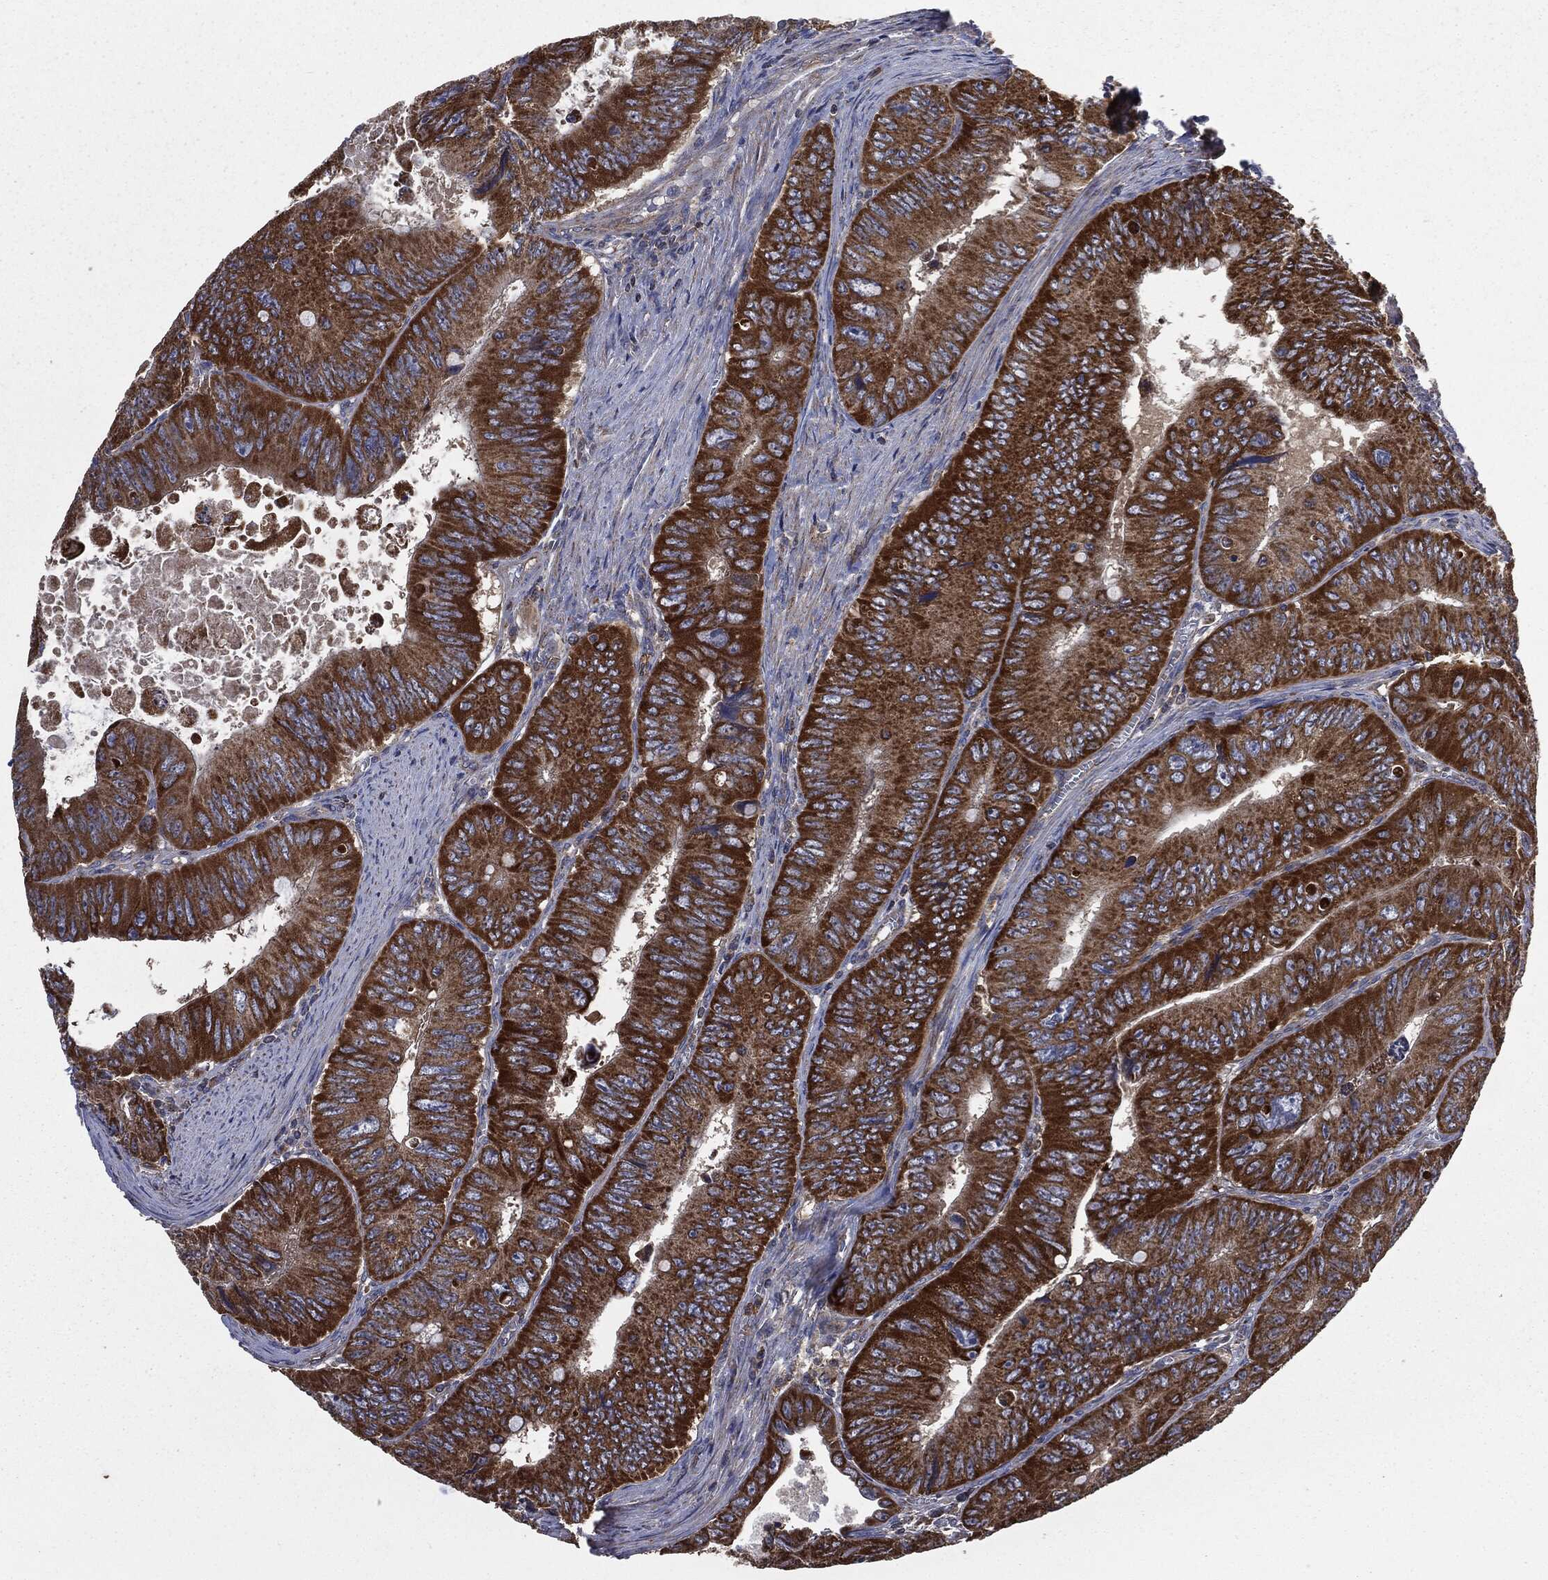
{"staining": {"intensity": "strong", "quantity": ">75%", "location": "cytoplasmic/membranous"}, "tissue": "colorectal cancer", "cell_type": "Tumor cells", "image_type": "cancer", "snomed": [{"axis": "morphology", "description": "Adenocarcinoma, NOS"}, {"axis": "topography", "description": "Colon"}], "caption": "Immunohistochemistry (DAB) staining of colorectal adenocarcinoma shows strong cytoplasmic/membranous protein positivity in approximately >75% of tumor cells. The staining was performed using DAB to visualize the protein expression in brown, while the nuclei were stained in blue with hematoxylin (Magnification: 20x).", "gene": "MAPK6", "patient": {"sex": "female", "age": 84}}